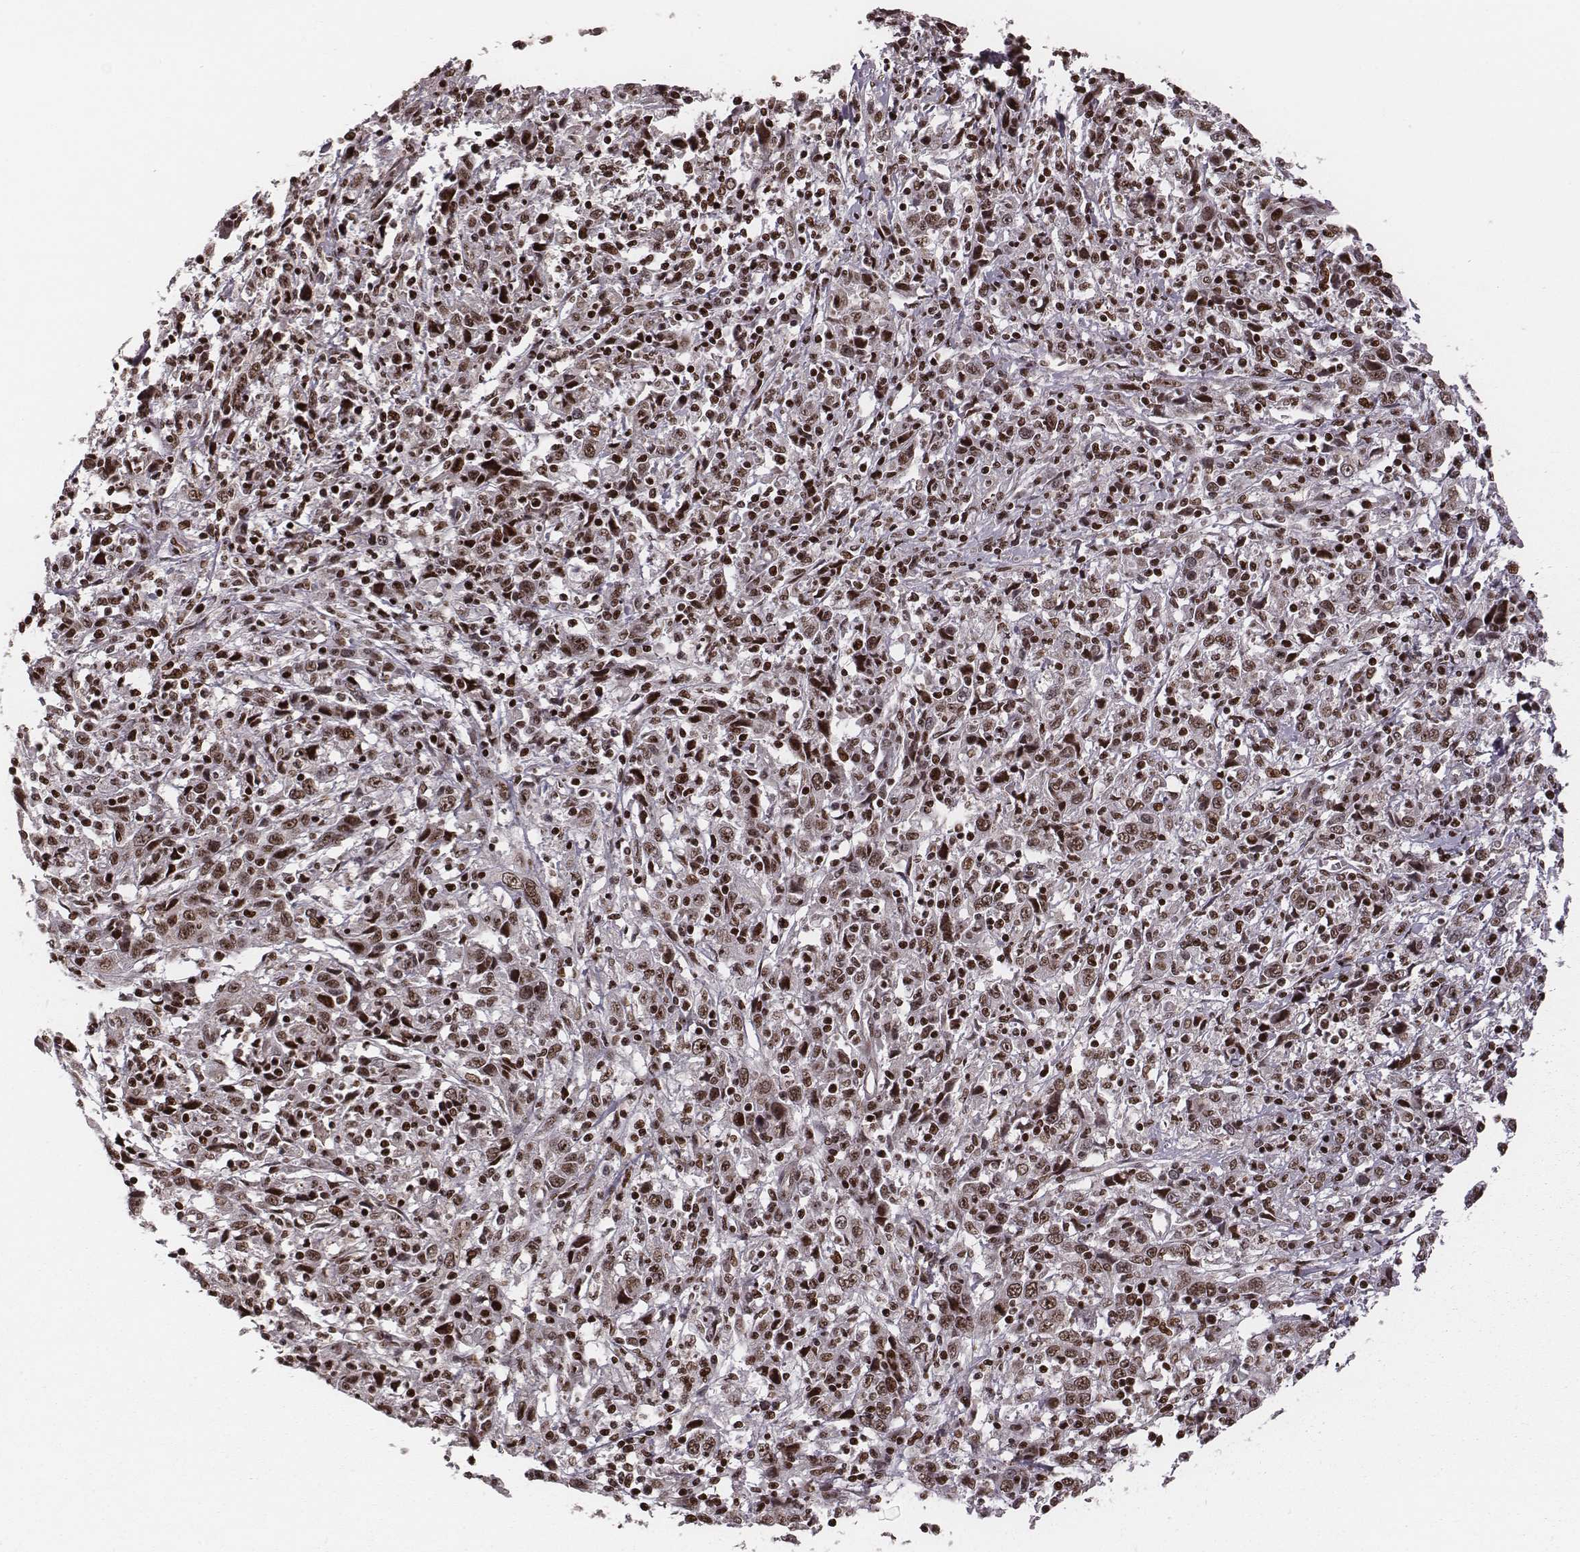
{"staining": {"intensity": "moderate", "quantity": ">75%", "location": "nuclear"}, "tissue": "cervical cancer", "cell_type": "Tumor cells", "image_type": "cancer", "snomed": [{"axis": "morphology", "description": "Squamous cell carcinoma, NOS"}, {"axis": "topography", "description": "Cervix"}], "caption": "Approximately >75% of tumor cells in squamous cell carcinoma (cervical) display moderate nuclear protein staining as visualized by brown immunohistochemical staining.", "gene": "VRK3", "patient": {"sex": "female", "age": 46}}